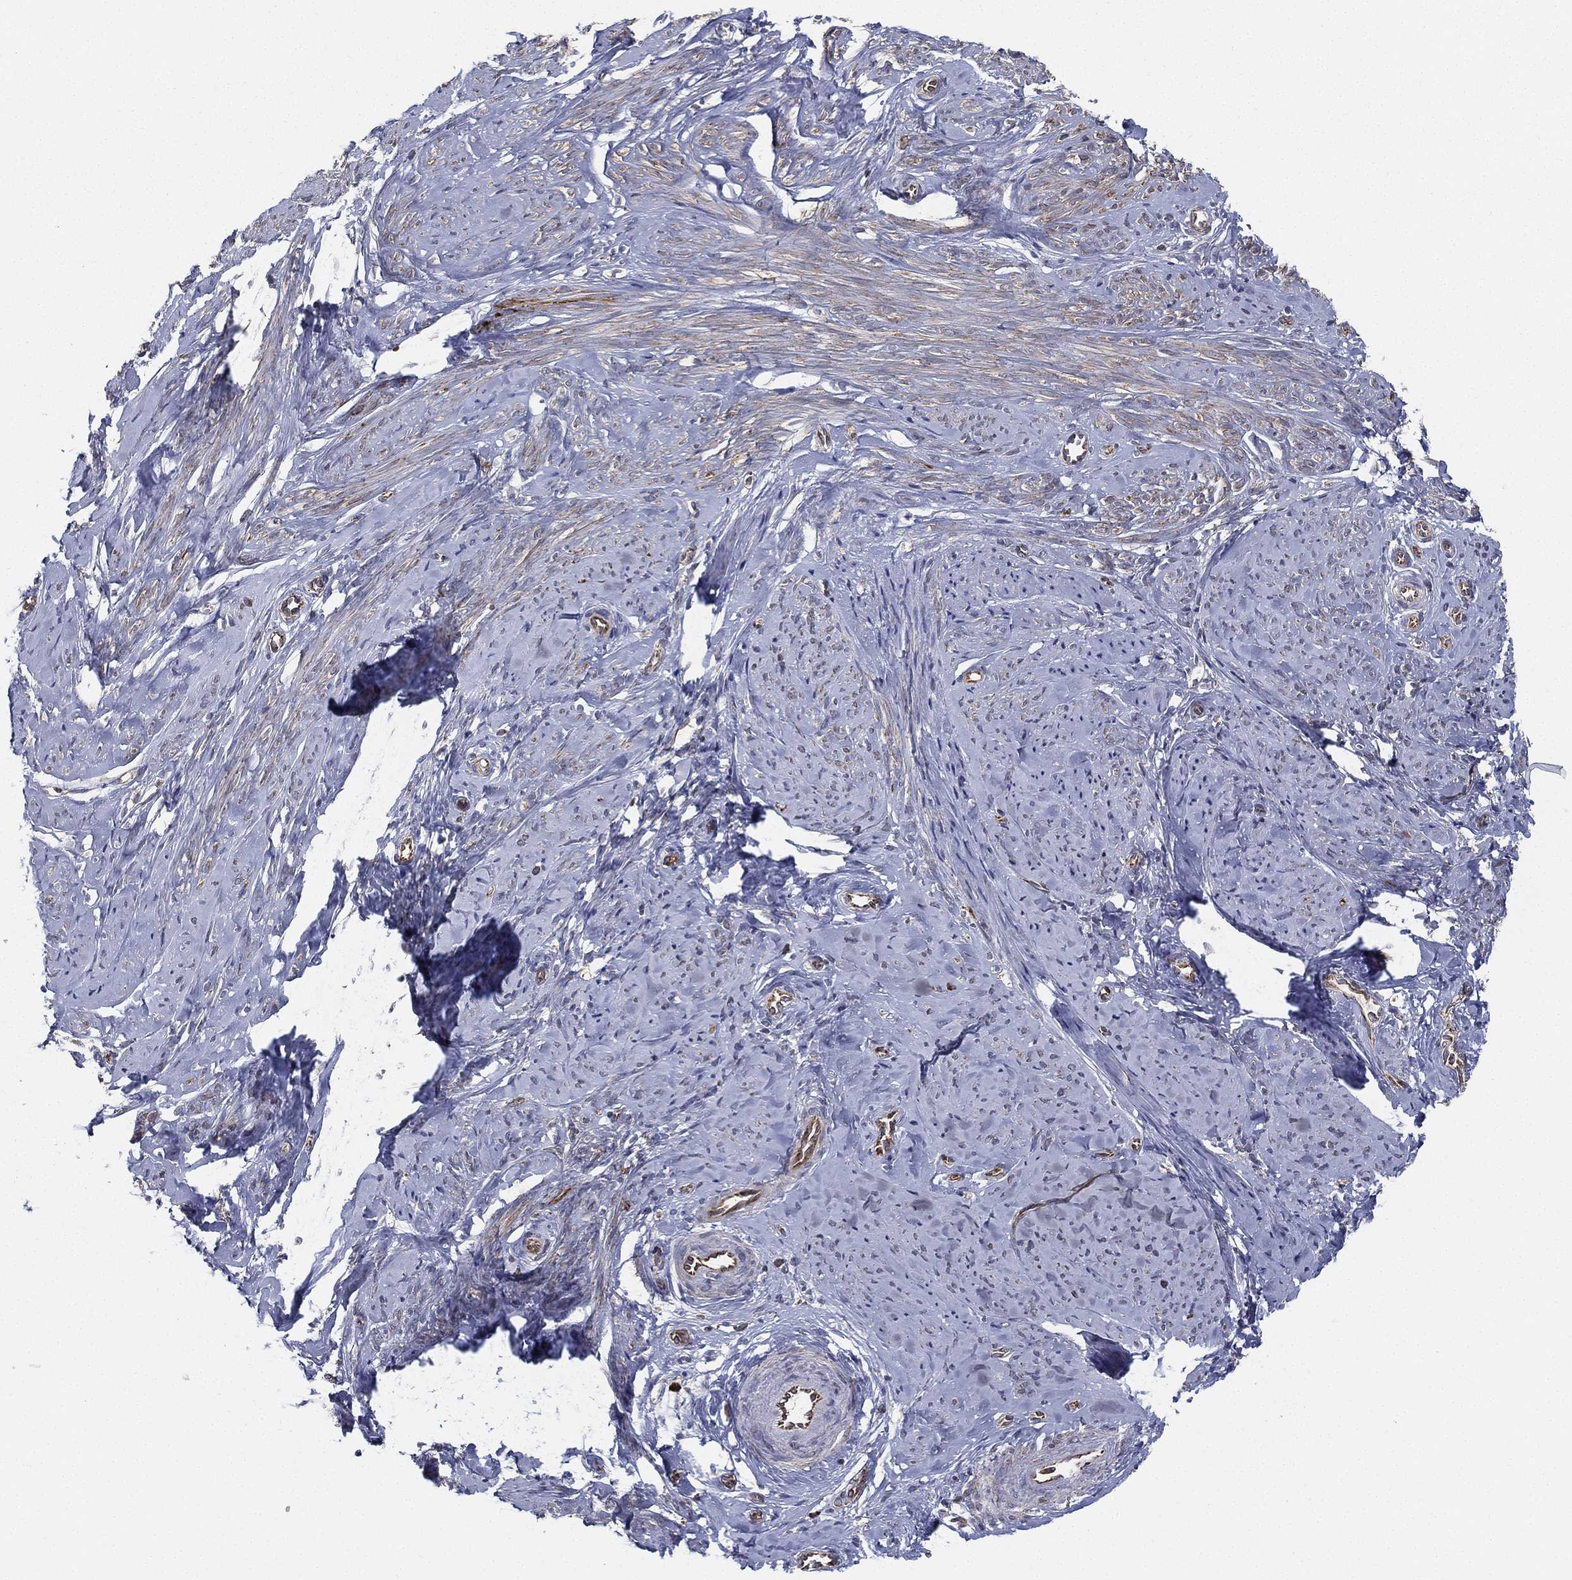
{"staining": {"intensity": "weak", "quantity": "<25%", "location": "cytoplasmic/membranous"}, "tissue": "smooth muscle", "cell_type": "Smooth muscle cells", "image_type": "normal", "snomed": [{"axis": "morphology", "description": "Normal tissue, NOS"}, {"axis": "topography", "description": "Smooth muscle"}], "caption": "Smooth muscle stained for a protein using immunohistochemistry (IHC) displays no staining smooth muscle cells.", "gene": "CYB5B", "patient": {"sex": "female", "age": 48}}